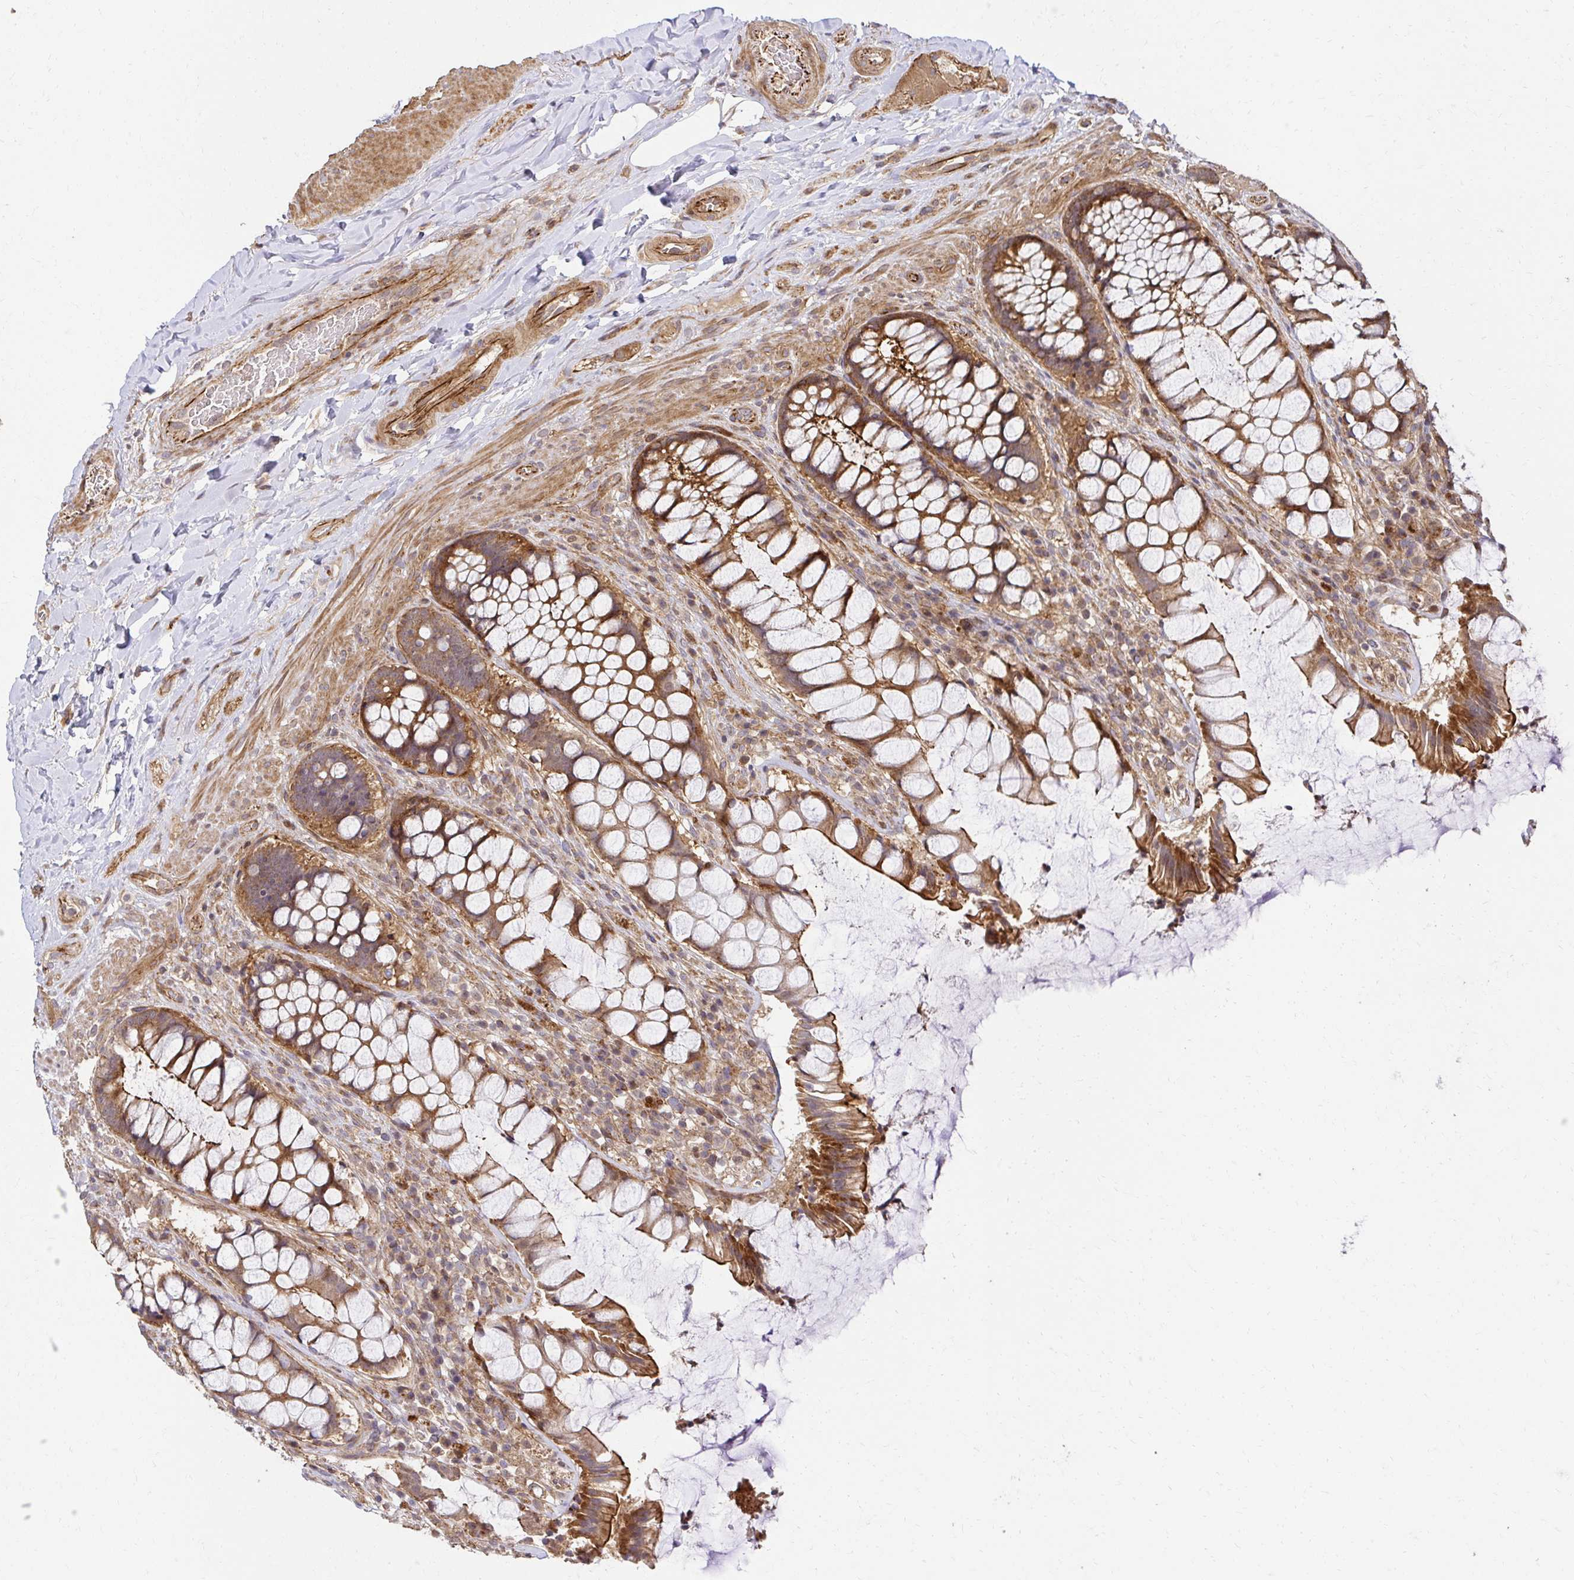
{"staining": {"intensity": "moderate", "quantity": ">75%", "location": "cytoplasmic/membranous"}, "tissue": "rectum", "cell_type": "Glandular cells", "image_type": "normal", "snomed": [{"axis": "morphology", "description": "Normal tissue, NOS"}, {"axis": "topography", "description": "Rectum"}], "caption": "This photomicrograph demonstrates unremarkable rectum stained with immunohistochemistry to label a protein in brown. The cytoplasmic/membranous of glandular cells show moderate positivity for the protein. Nuclei are counter-stained blue.", "gene": "PSMA4", "patient": {"sex": "female", "age": 58}}